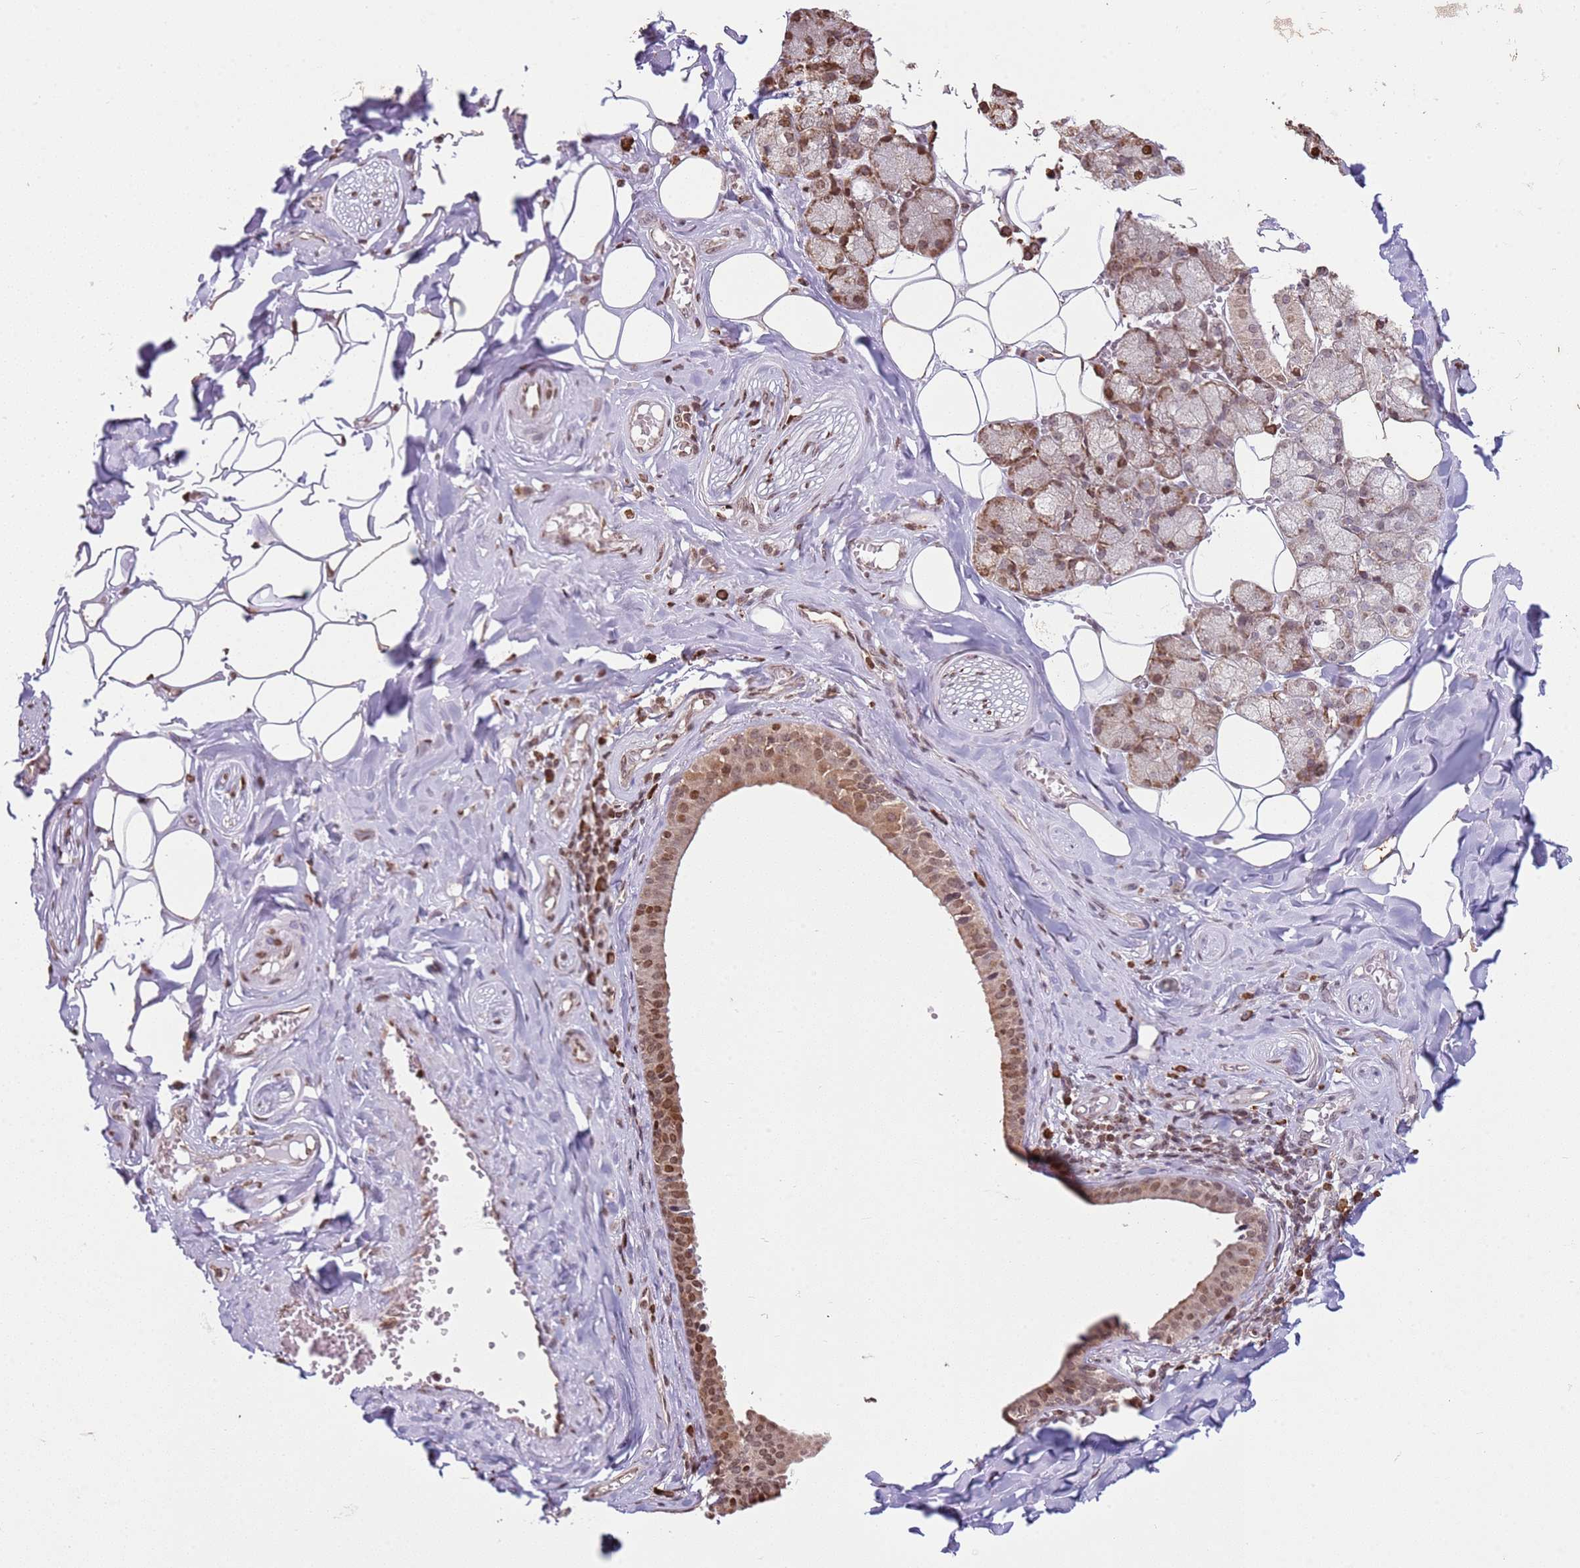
{"staining": {"intensity": "moderate", "quantity": ">75%", "location": "cytoplasmic/membranous,nuclear"}, "tissue": "salivary gland", "cell_type": "Glandular cells", "image_type": "normal", "snomed": [{"axis": "morphology", "description": "Normal tissue, NOS"}, {"axis": "topography", "description": "Salivary gland"}], "caption": "The micrograph displays a brown stain indicating the presence of a protein in the cytoplasmic/membranous,nuclear of glandular cells in salivary gland. (brown staining indicates protein expression, while blue staining denotes nuclei).", "gene": "SCAF1", "patient": {"sex": "male", "age": 62}}